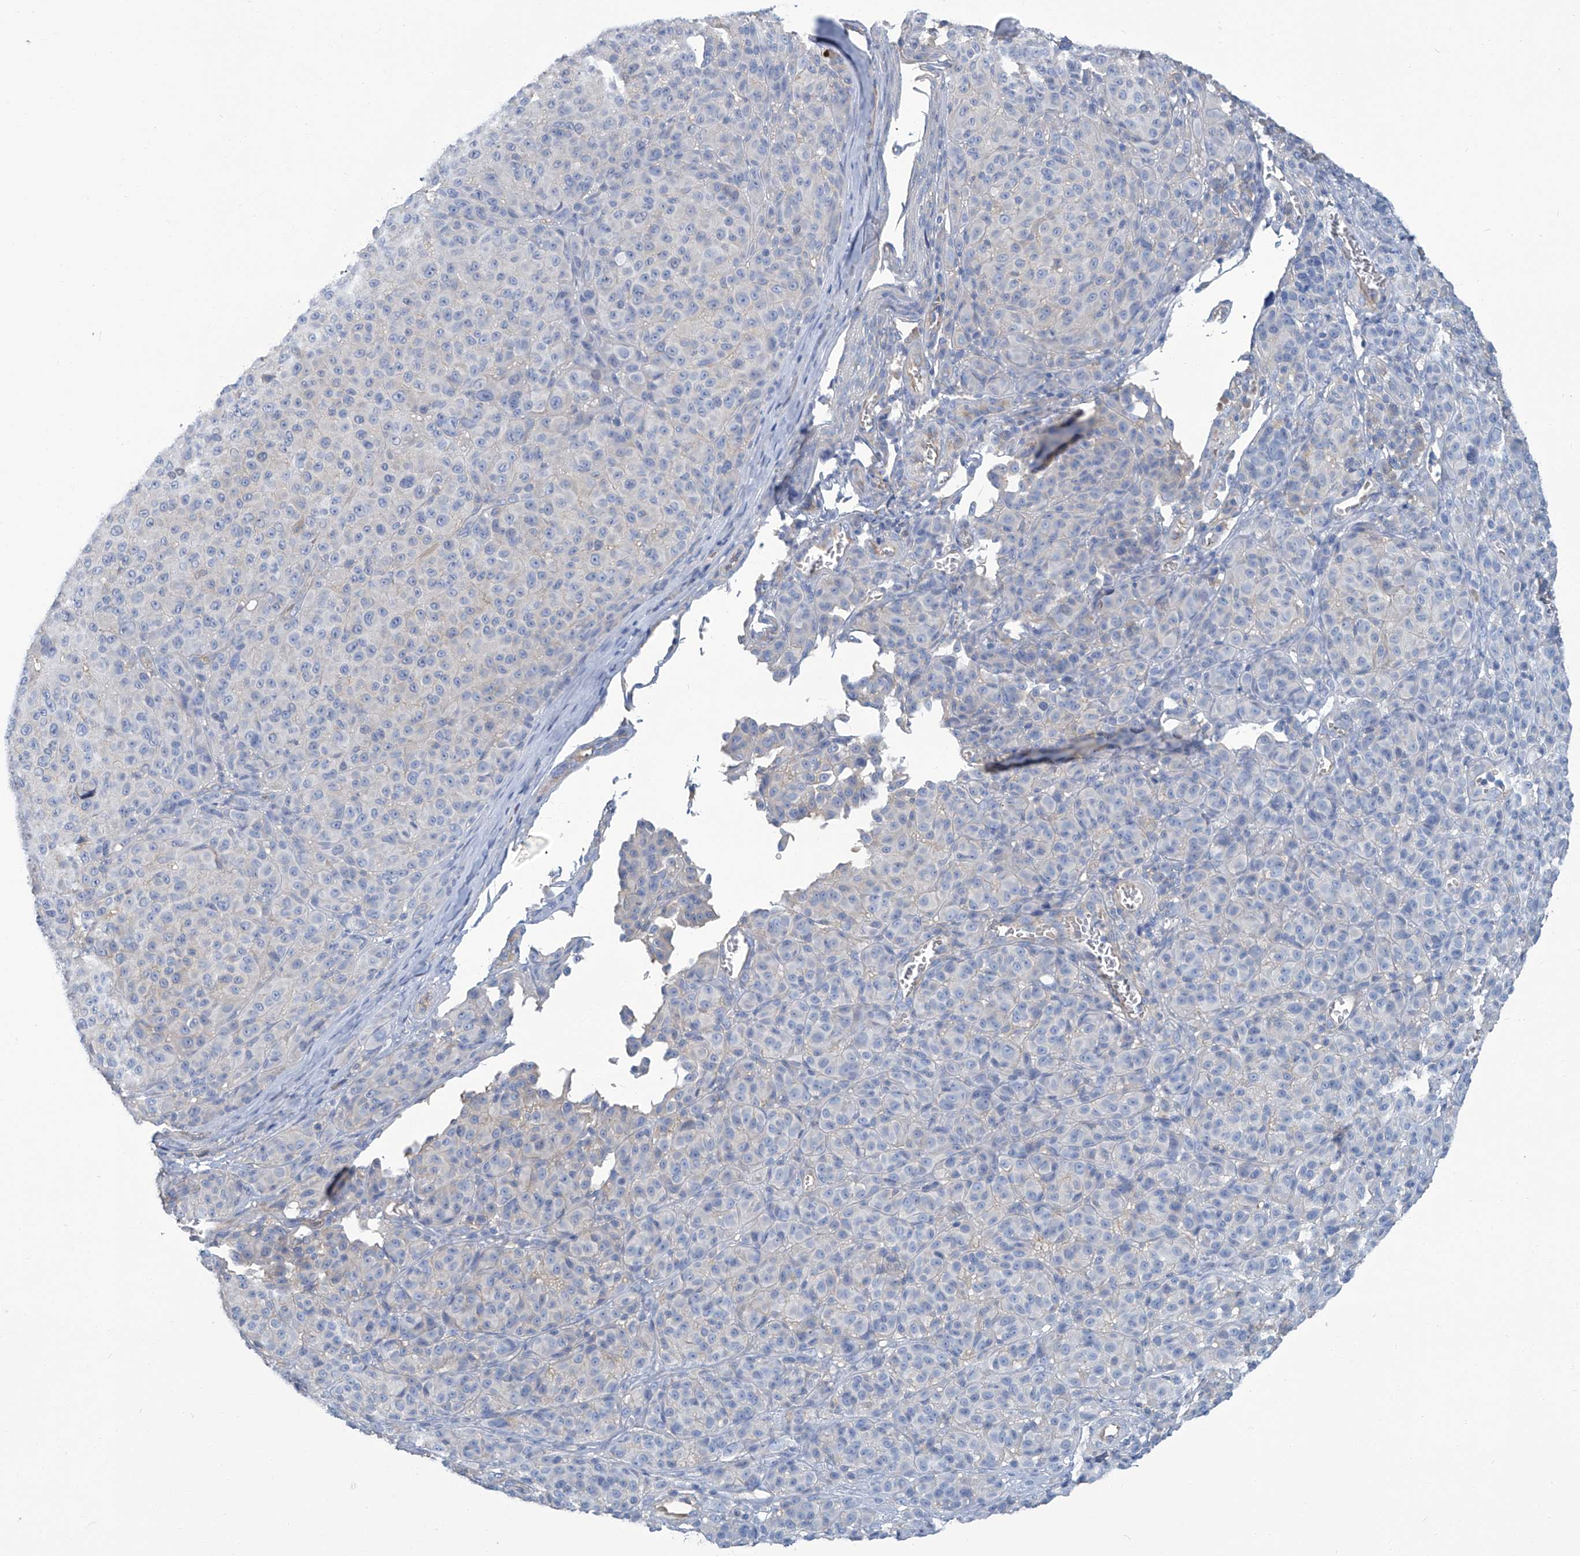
{"staining": {"intensity": "negative", "quantity": "none", "location": "none"}, "tissue": "melanoma", "cell_type": "Tumor cells", "image_type": "cancer", "snomed": [{"axis": "morphology", "description": "Malignant melanoma, NOS"}, {"axis": "topography", "description": "Skin"}], "caption": "Melanoma was stained to show a protein in brown. There is no significant positivity in tumor cells. (Immunohistochemistry, brightfield microscopy, high magnification).", "gene": "PFKL", "patient": {"sex": "male", "age": 73}}